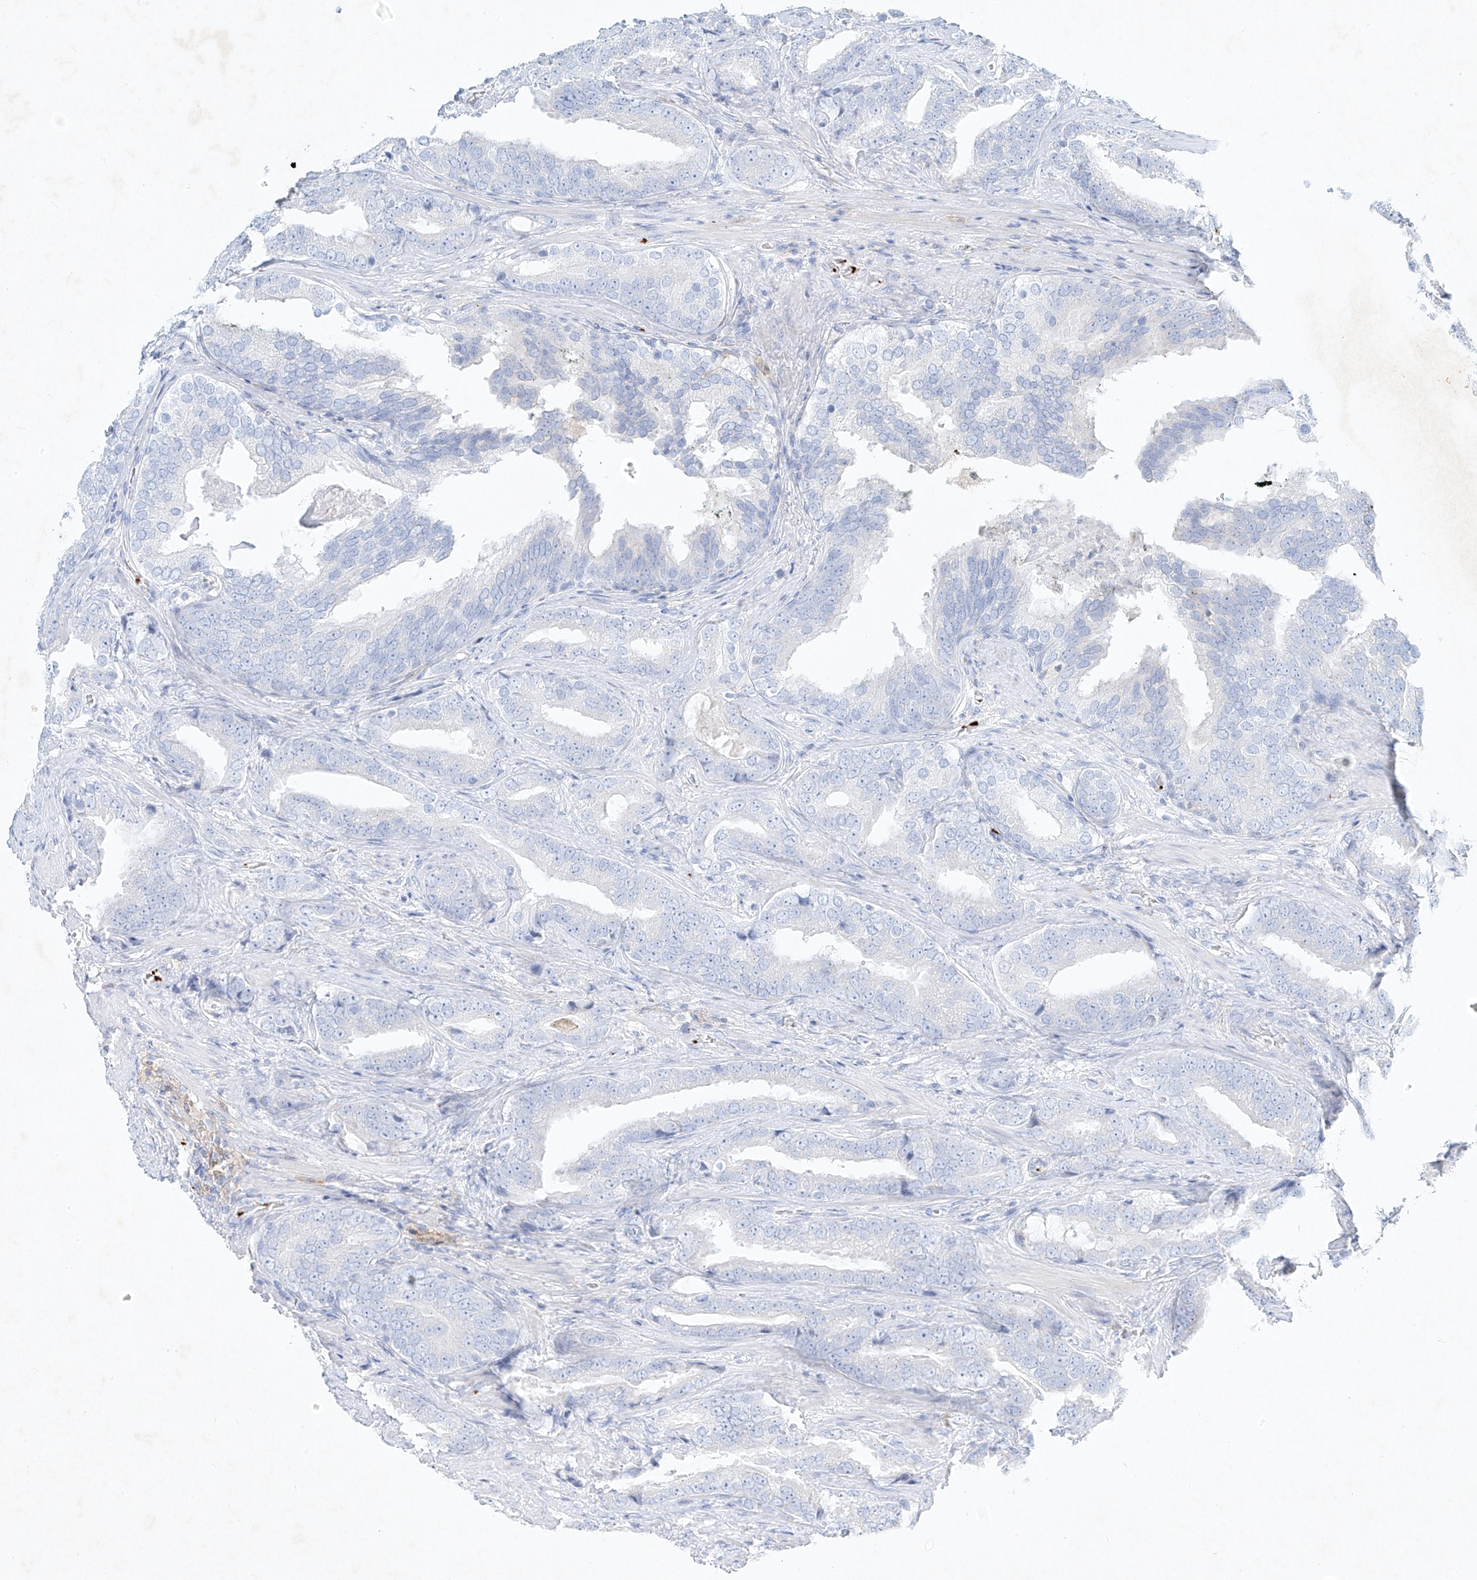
{"staining": {"intensity": "negative", "quantity": "none", "location": "none"}, "tissue": "prostate cancer", "cell_type": "Tumor cells", "image_type": "cancer", "snomed": [{"axis": "morphology", "description": "Adenocarcinoma, Low grade"}, {"axis": "topography", "description": "Prostate"}], "caption": "The histopathology image reveals no significant positivity in tumor cells of prostate cancer.", "gene": "PLEK", "patient": {"sex": "male", "age": 67}}